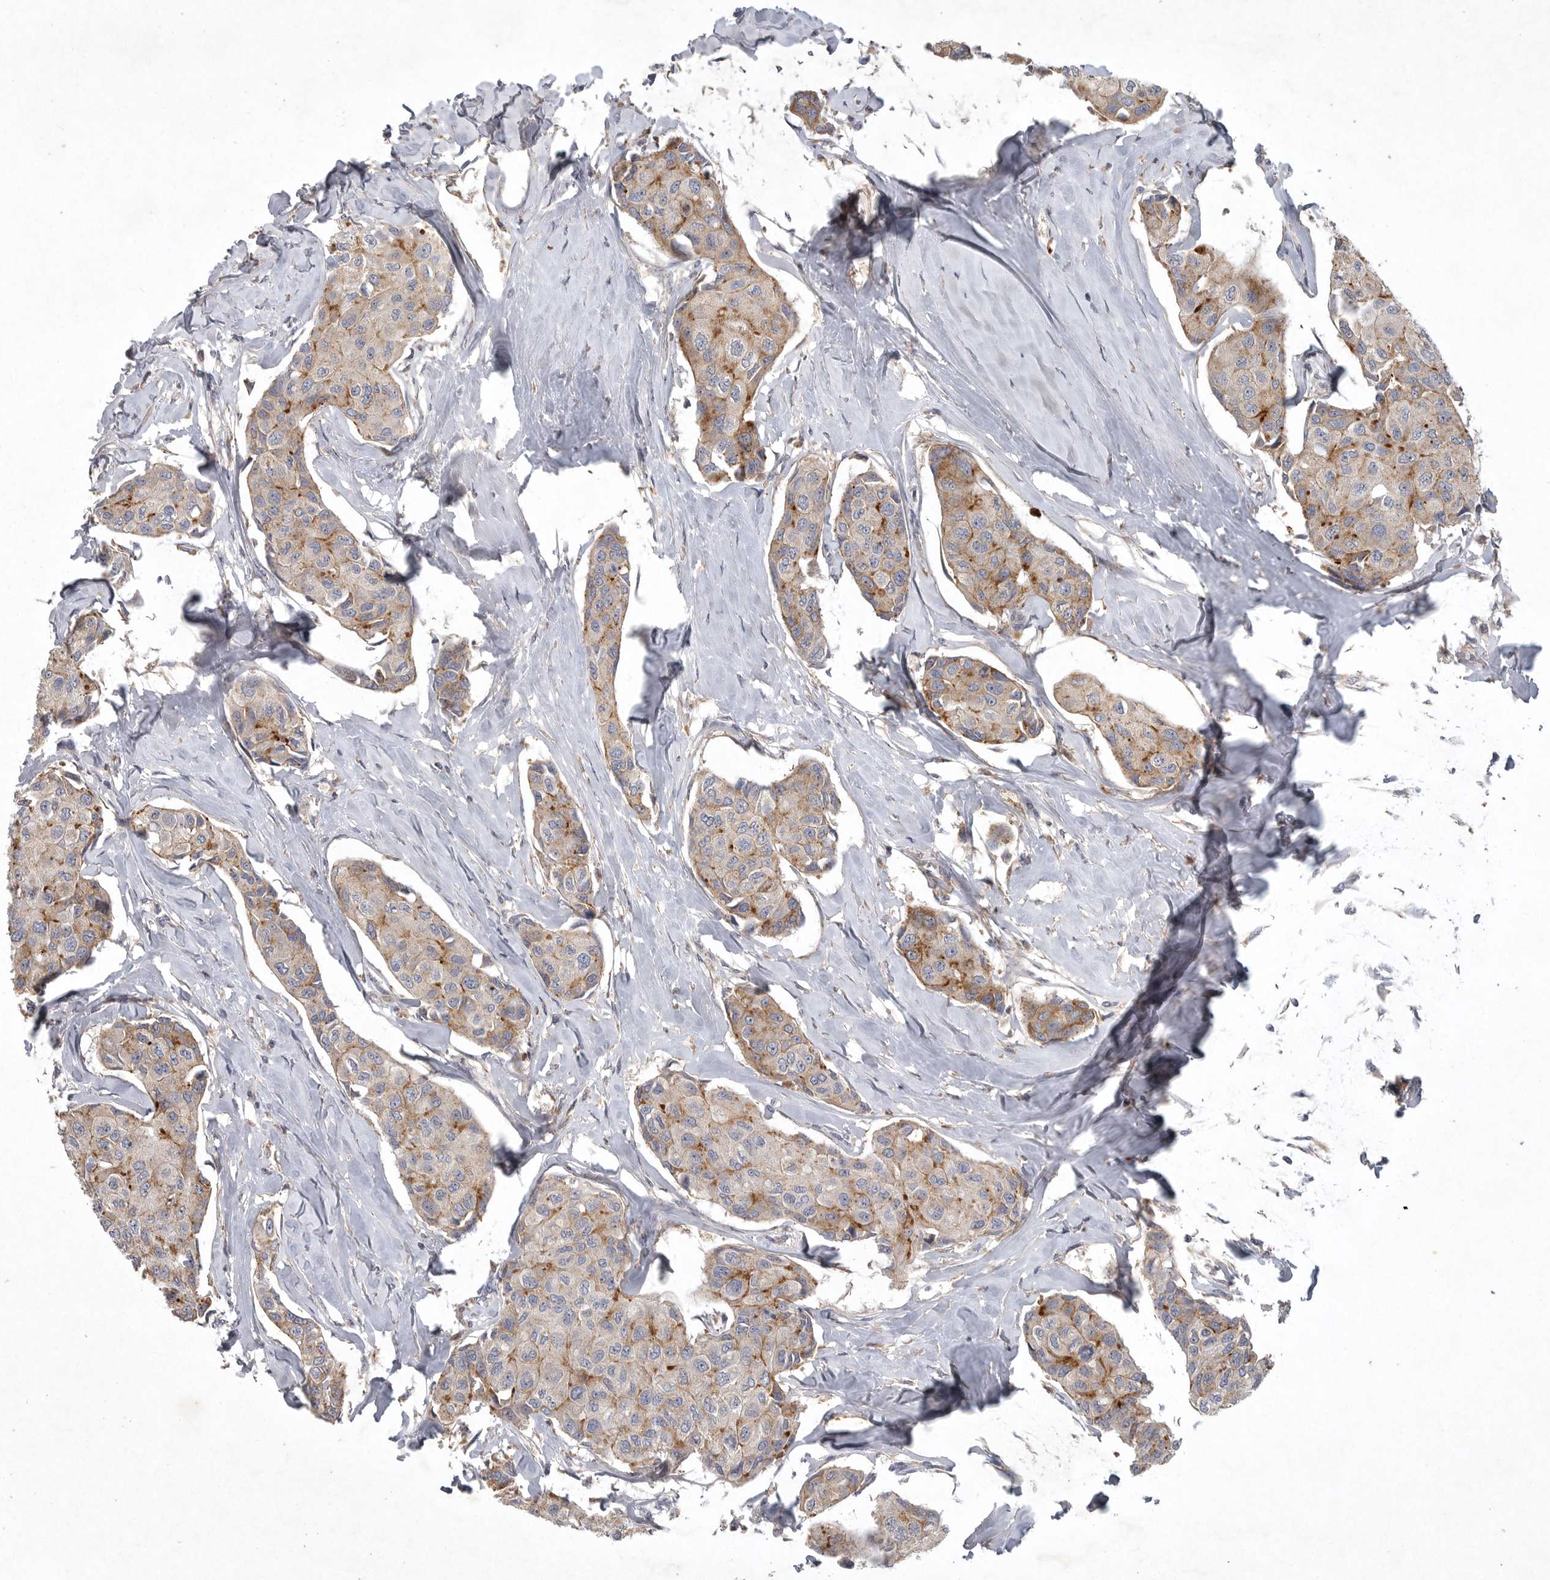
{"staining": {"intensity": "moderate", "quantity": "25%-75%", "location": "cytoplasmic/membranous"}, "tissue": "breast cancer", "cell_type": "Tumor cells", "image_type": "cancer", "snomed": [{"axis": "morphology", "description": "Duct carcinoma"}, {"axis": "topography", "description": "Breast"}], "caption": "The immunohistochemical stain shows moderate cytoplasmic/membranous staining in tumor cells of breast infiltrating ductal carcinoma tissue.", "gene": "LAMTOR3", "patient": {"sex": "female", "age": 80}}